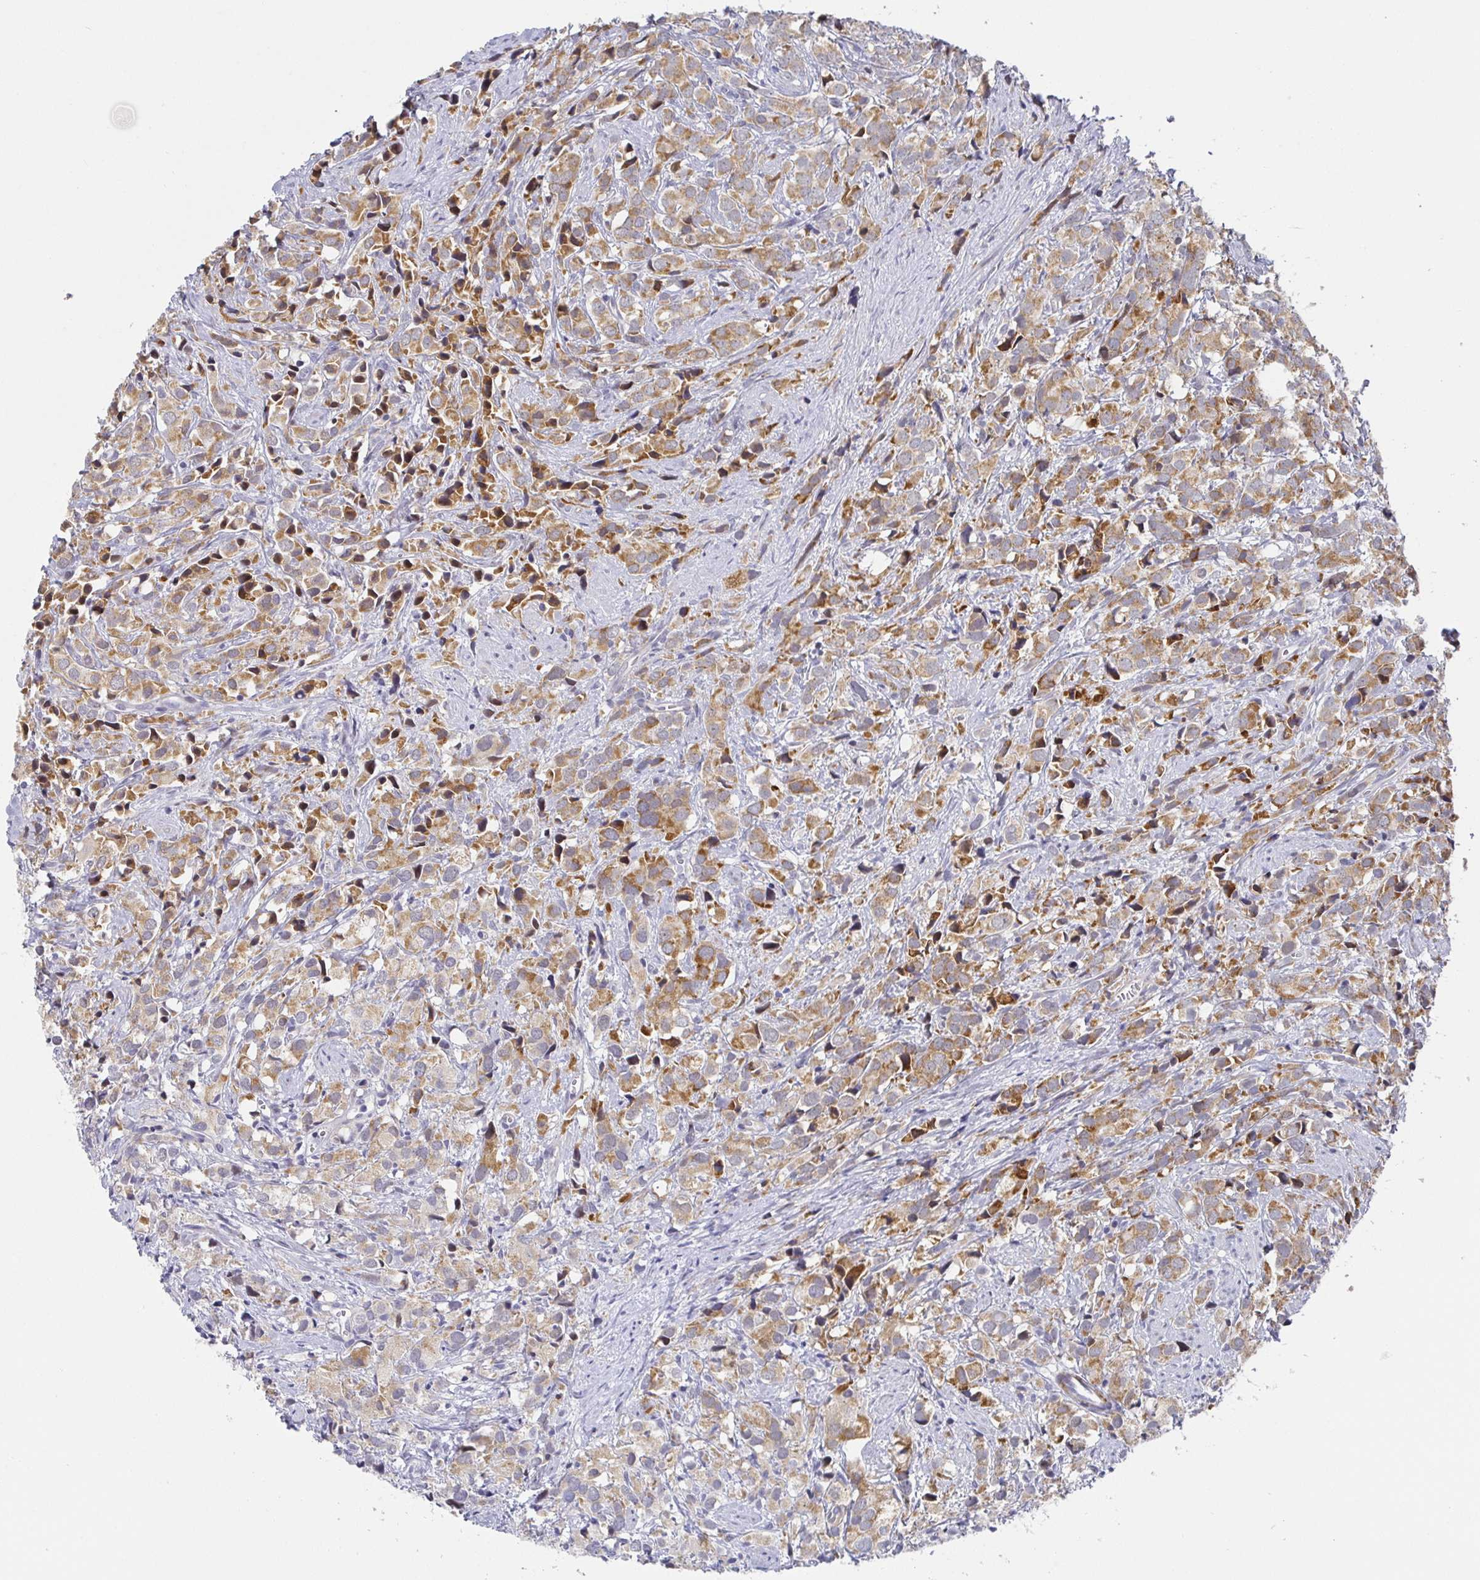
{"staining": {"intensity": "moderate", "quantity": "25%-75%", "location": "cytoplasmic/membranous"}, "tissue": "prostate cancer", "cell_type": "Tumor cells", "image_type": "cancer", "snomed": [{"axis": "morphology", "description": "Adenocarcinoma, High grade"}, {"axis": "topography", "description": "Prostate"}], "caption": "Protein expression analysis of human prostate cancer reveals moderate cytoplasmic/membranous positivity in approximately 25%-75% of tumor cells. Immunohistochemistry (ihc) stains the protein in brown and the nuclei are stained blue.", "gene": "CIT", "patient": {"sex": "male", "age": 86}}